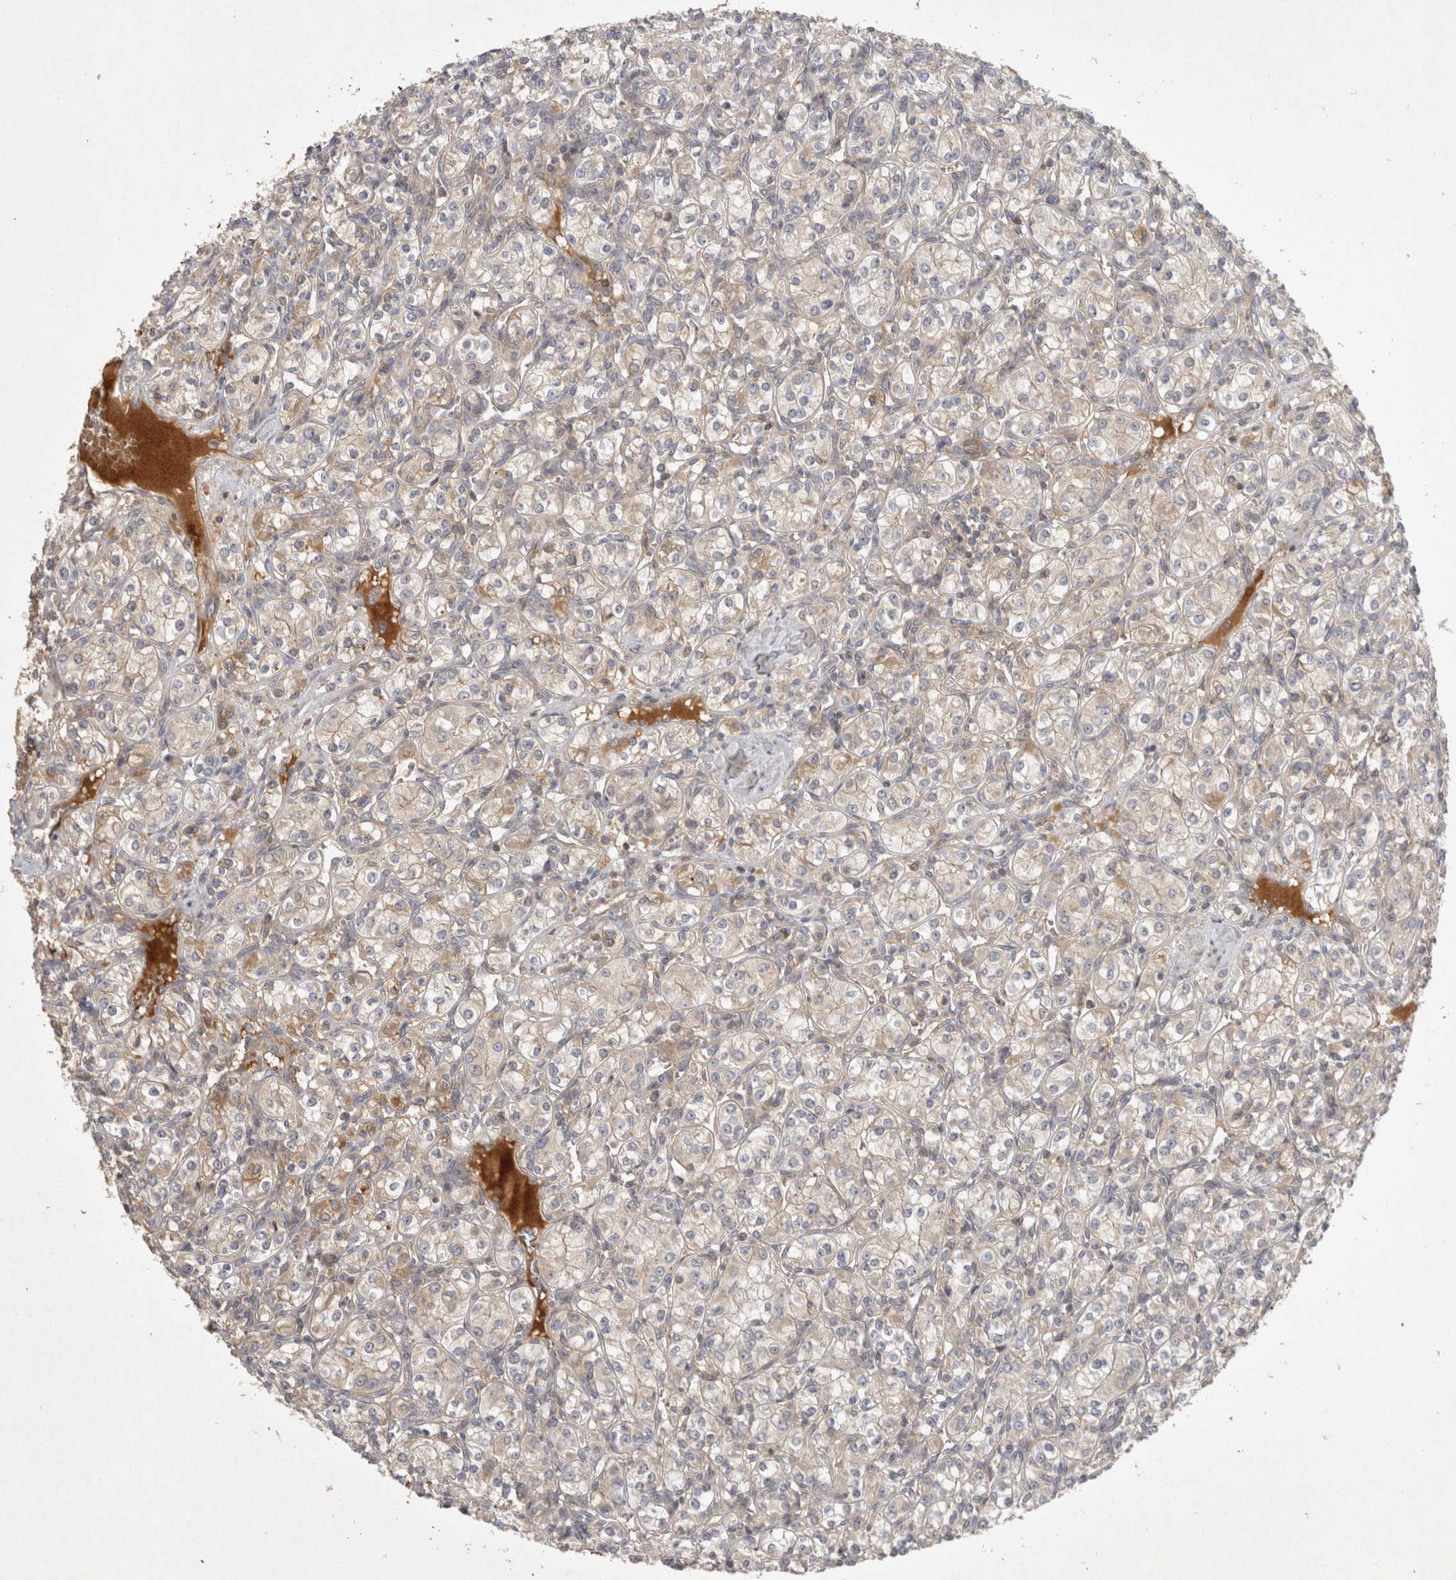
{"staining": {"intensity": "negative", "quantity": "none", "location": "none"}, "tissue": "renal cancer", "cell_type": "Tumor cells", "image_type": "cancer", "snomed": [{"axis": "morphology", "description": "Adenocarcinoma, NOS"}, {"axis": "topography", "description": "Kidney"}], "caption": "Tumor cells show no significant protein staining in renal cancer.", "gene": "PPP1R42", "patient": {"sex": "male", "age": 77}}